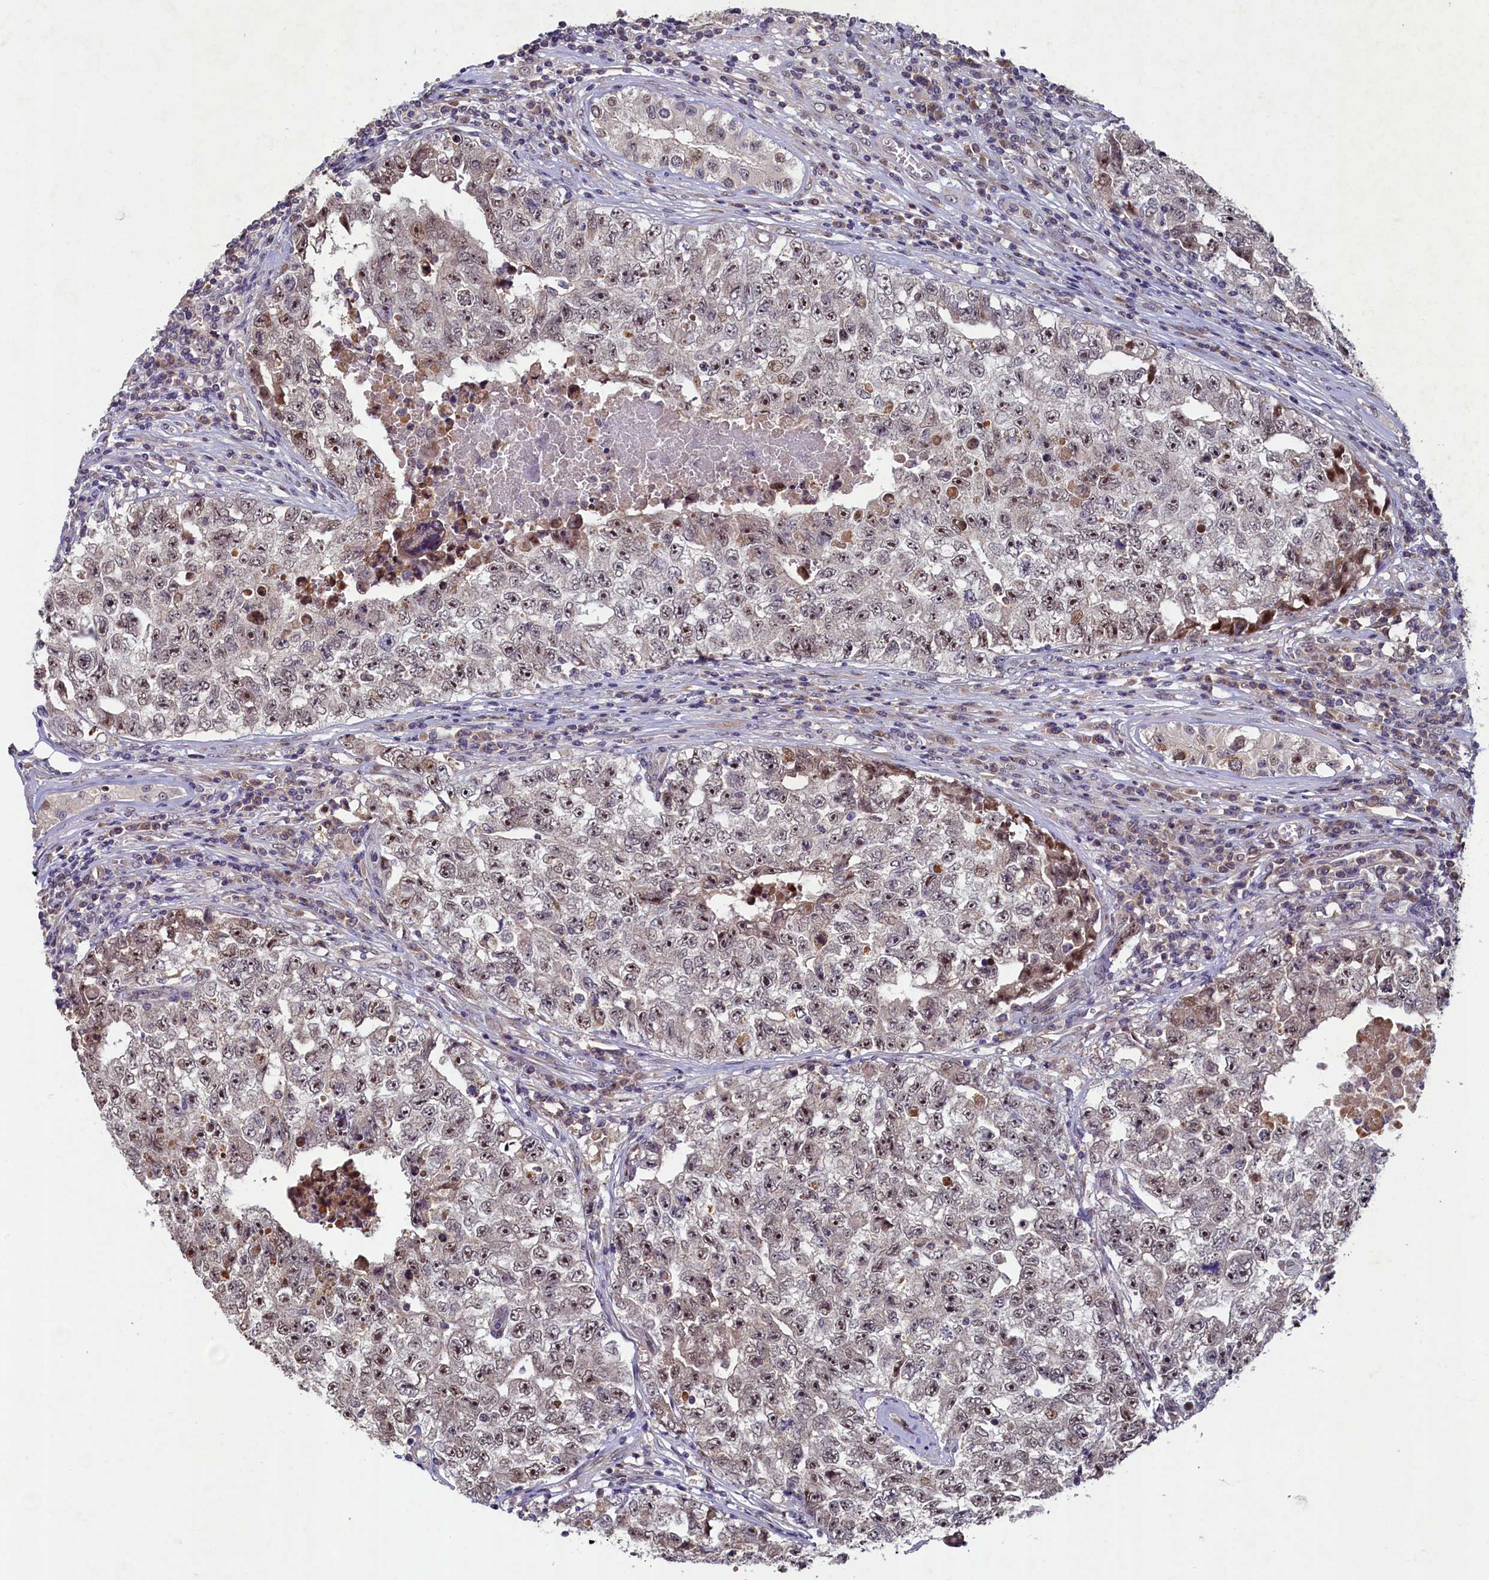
{"staining": {"intensity": "weak", "quantity": "25%-75%", "location": "cytoplasmic/membranous,nuclear"}, "tissue": "testis cancer", "cell_type": "Tumor cells", "image_type": "cancer", "snomed": [{"axis": "morphology", "description": "Carcinoma, Embryonal, NOS"}, {"axis": "topography", "description": "Testis"}], "caption": "Weak cytoplasmic/membranous and nuclear protein positivity is appreciated in about 25%-75% of tumor cells in testis cancer.", "gene": "LATS2", "patient": {"sex": "male", "age": 17}}